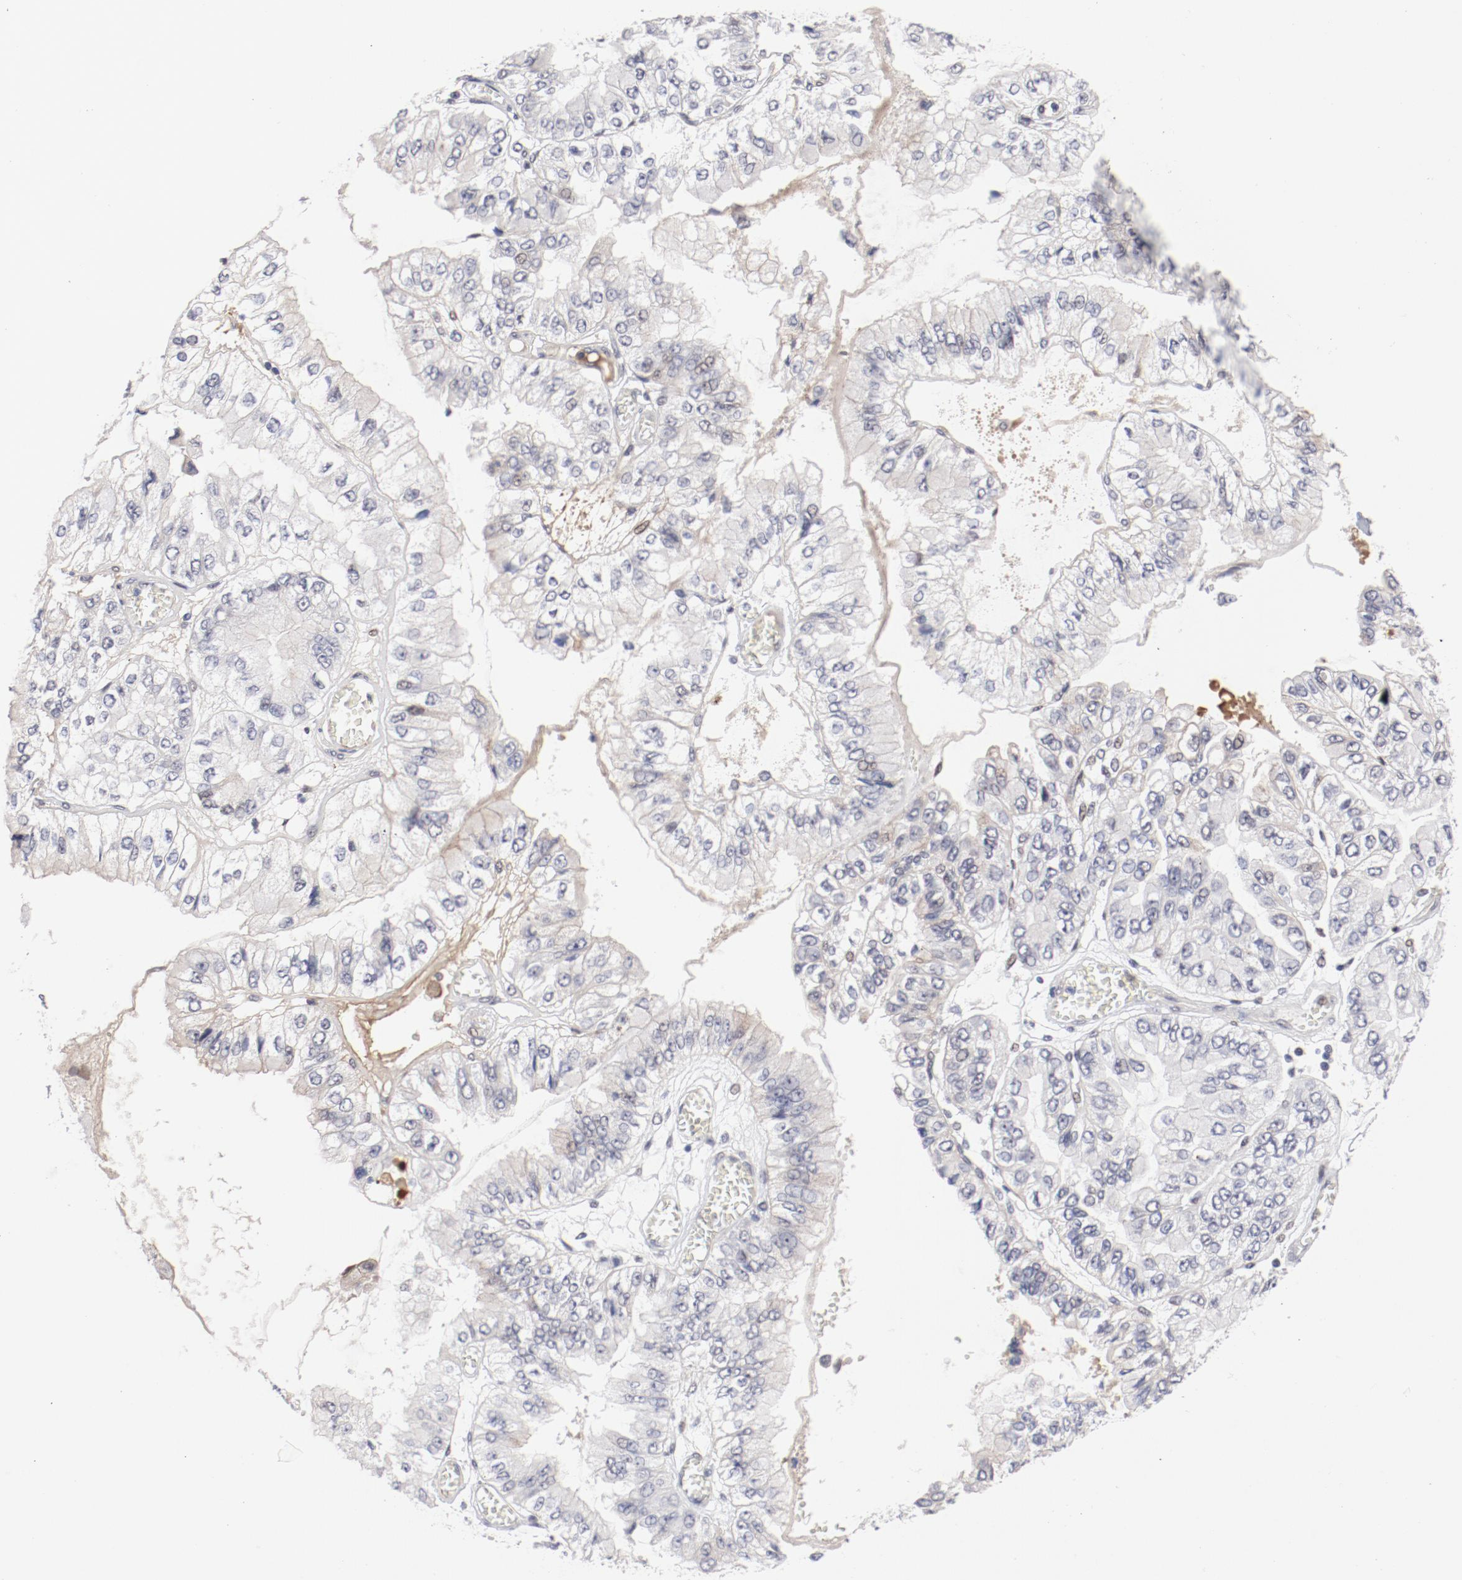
{"staining": {"intensity": "negative", "quantity": "none", "location": "none"}, "tissue": "liver cancer", "cell_type": "Tumor cells", "image_type": "cancer", "snomed": [{"axis": "morphology", "description": "Cholangiocarcinoma"}, {"axis": "topography", "description": "Liver"}], "caption": "Tumor cells are negative for protein expression in human cholangiocarcinoma (liver). The staining is performed using DAB (3,3'-diaminobenzidine) brown chromogen with nuclei counter-stained in using hematoxylin.", "gene": "FSCB", "patient": {"sex": "female", "age": 79}}